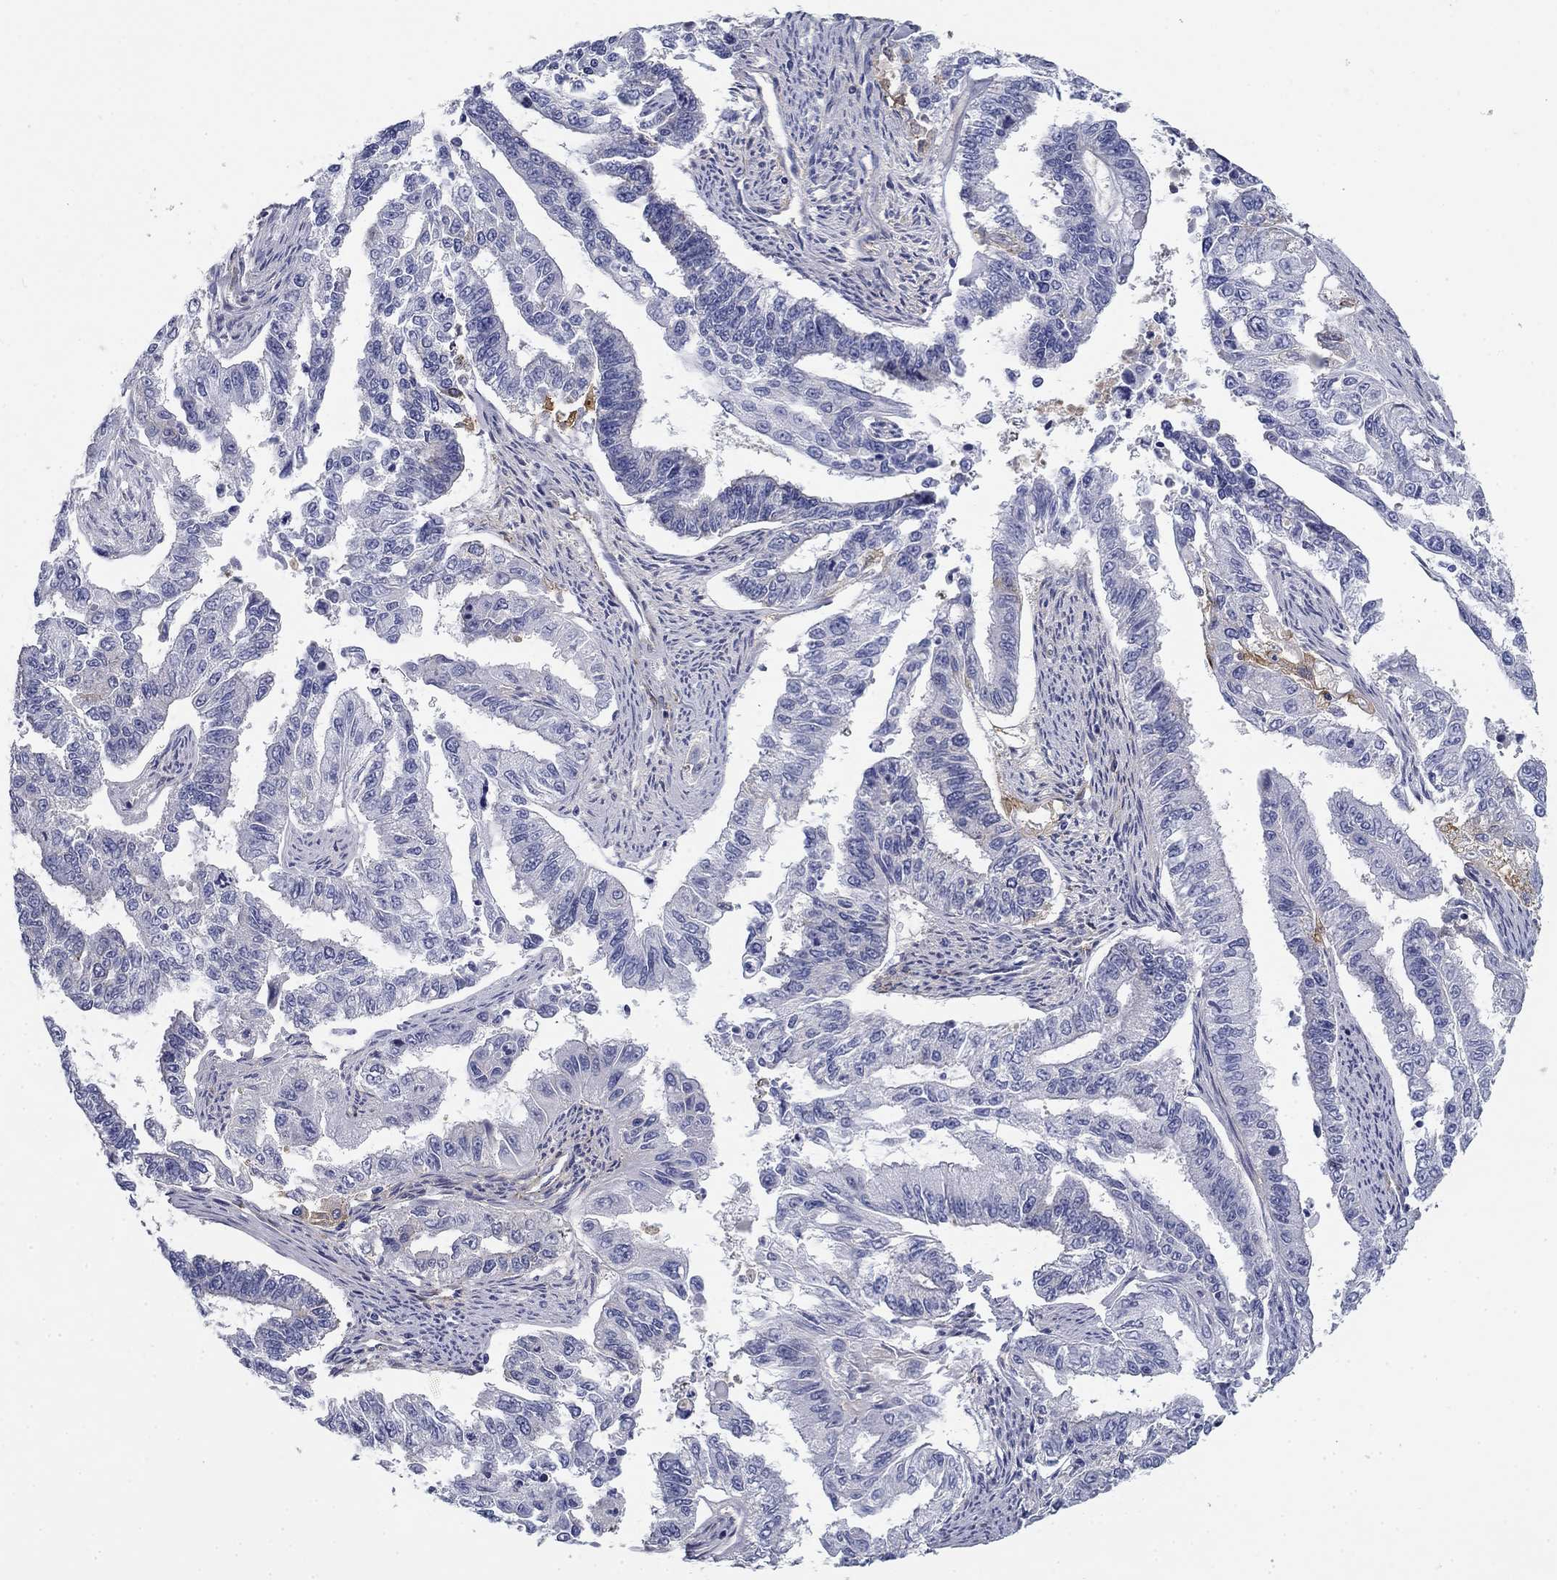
{"staining": {"intensity": "negative", "quantity": "none", "location": "none"}, "tissue": "endometrial cancer", "cell_type": "Tumor cells", "image_type": "cancer", "snomed": [{"axis": "morphology", "description": "Adenocarcinoma, NOS"}, {"axis": "topography", "description": "Uterus"}], "caption": "DAB immunohistochemical staining of adenocarcinoma (endometrial) demonstrates no significant expression in tumor cells.", "gene": "GPC1", "patient": {"sex": "female", "age": 59}}